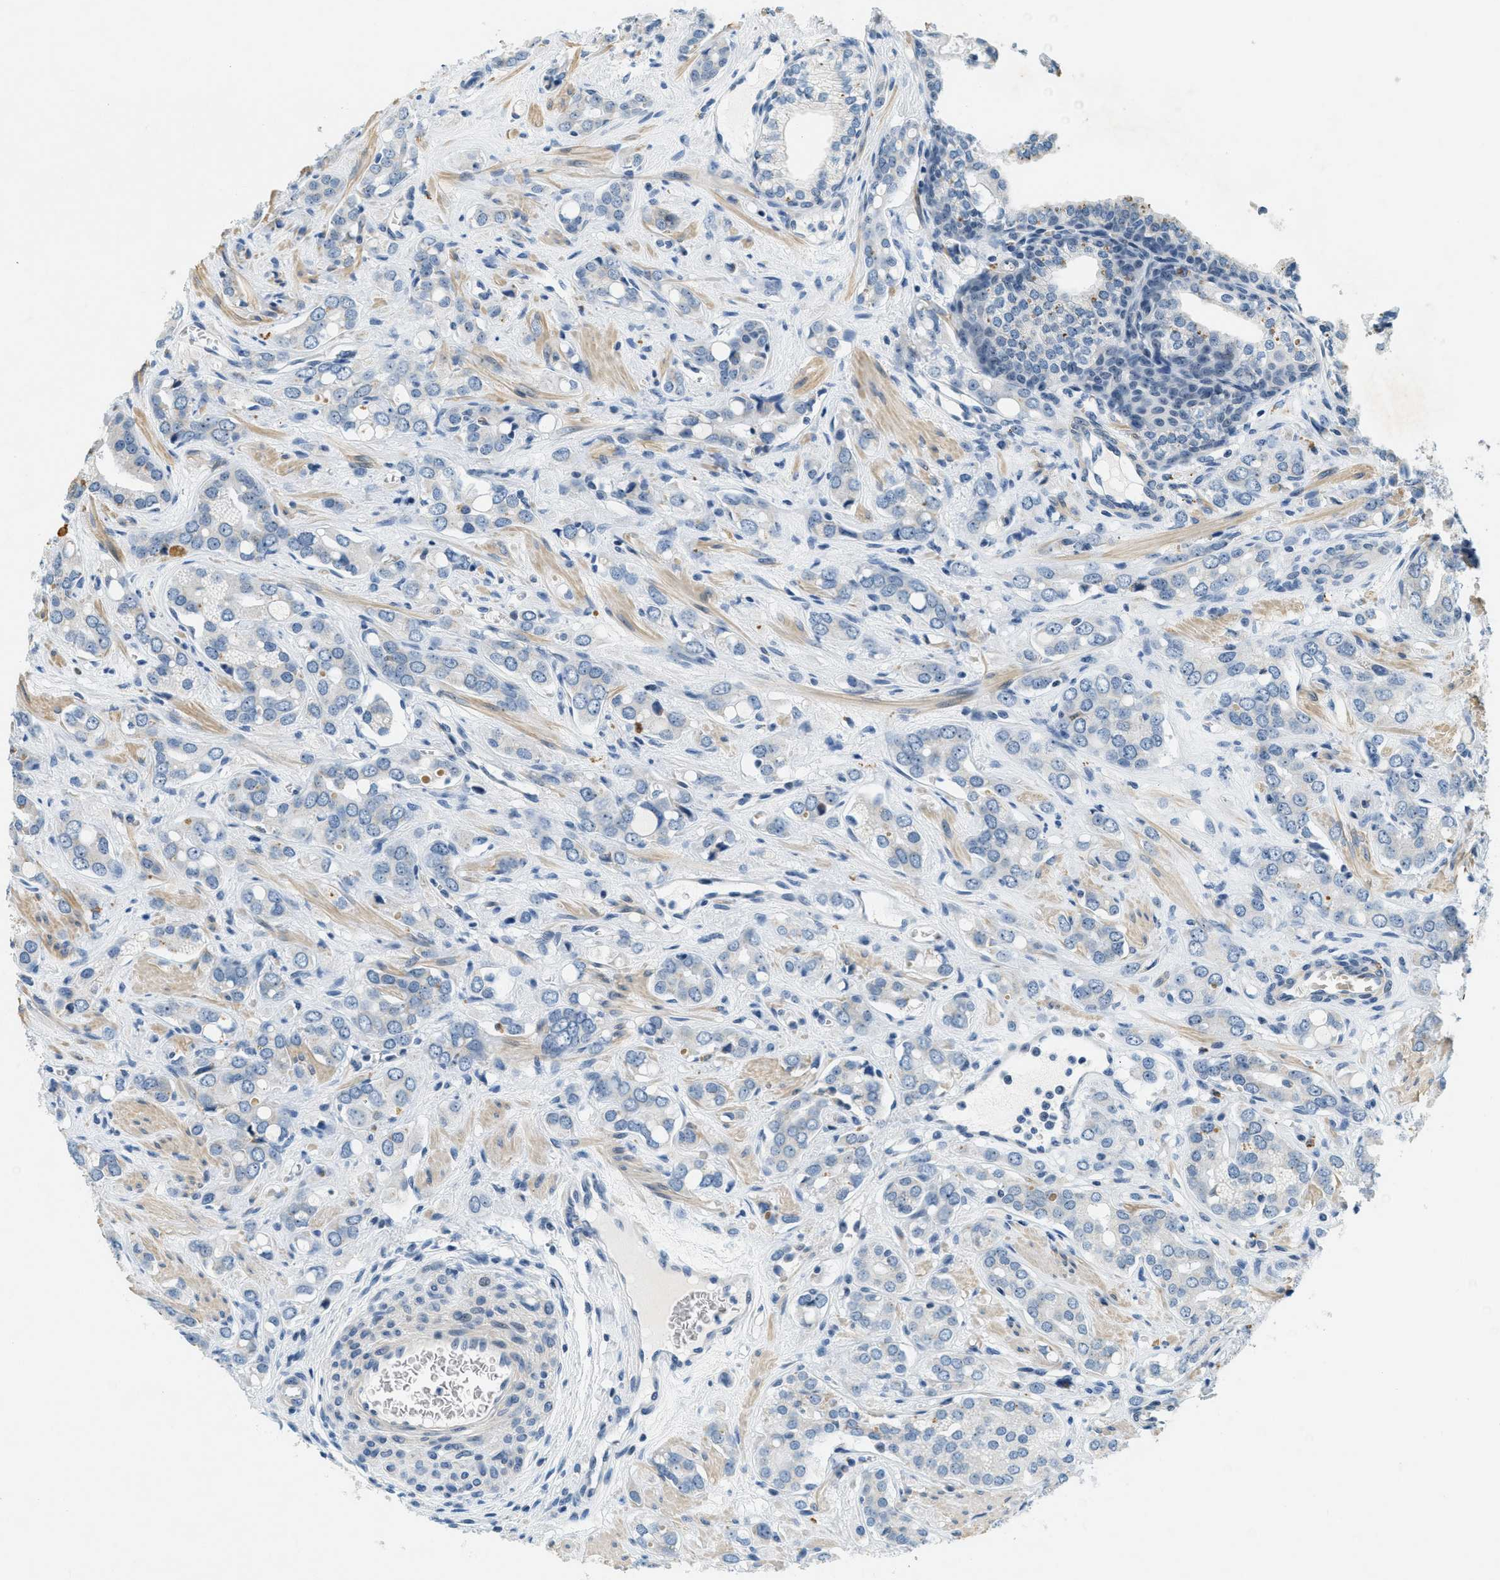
{"staining": {"intensity": "weak", "quantity": "<25%", "location": "nuclear"}, "tissue": "prostate cancer", "cell_type": "Tumor cells", "image_type": "cancer", "snomed": [{"axis": "morphology", "description": "Adenocarcinoma, High grade"}, {"axis": "topography", "description": "Prostate"}], "caption": "Protein analysis of prostate cancer displays no significant expression in tumor cells.", "gene": "DDX47", "patient": {"sex": "male", "age": 52}}